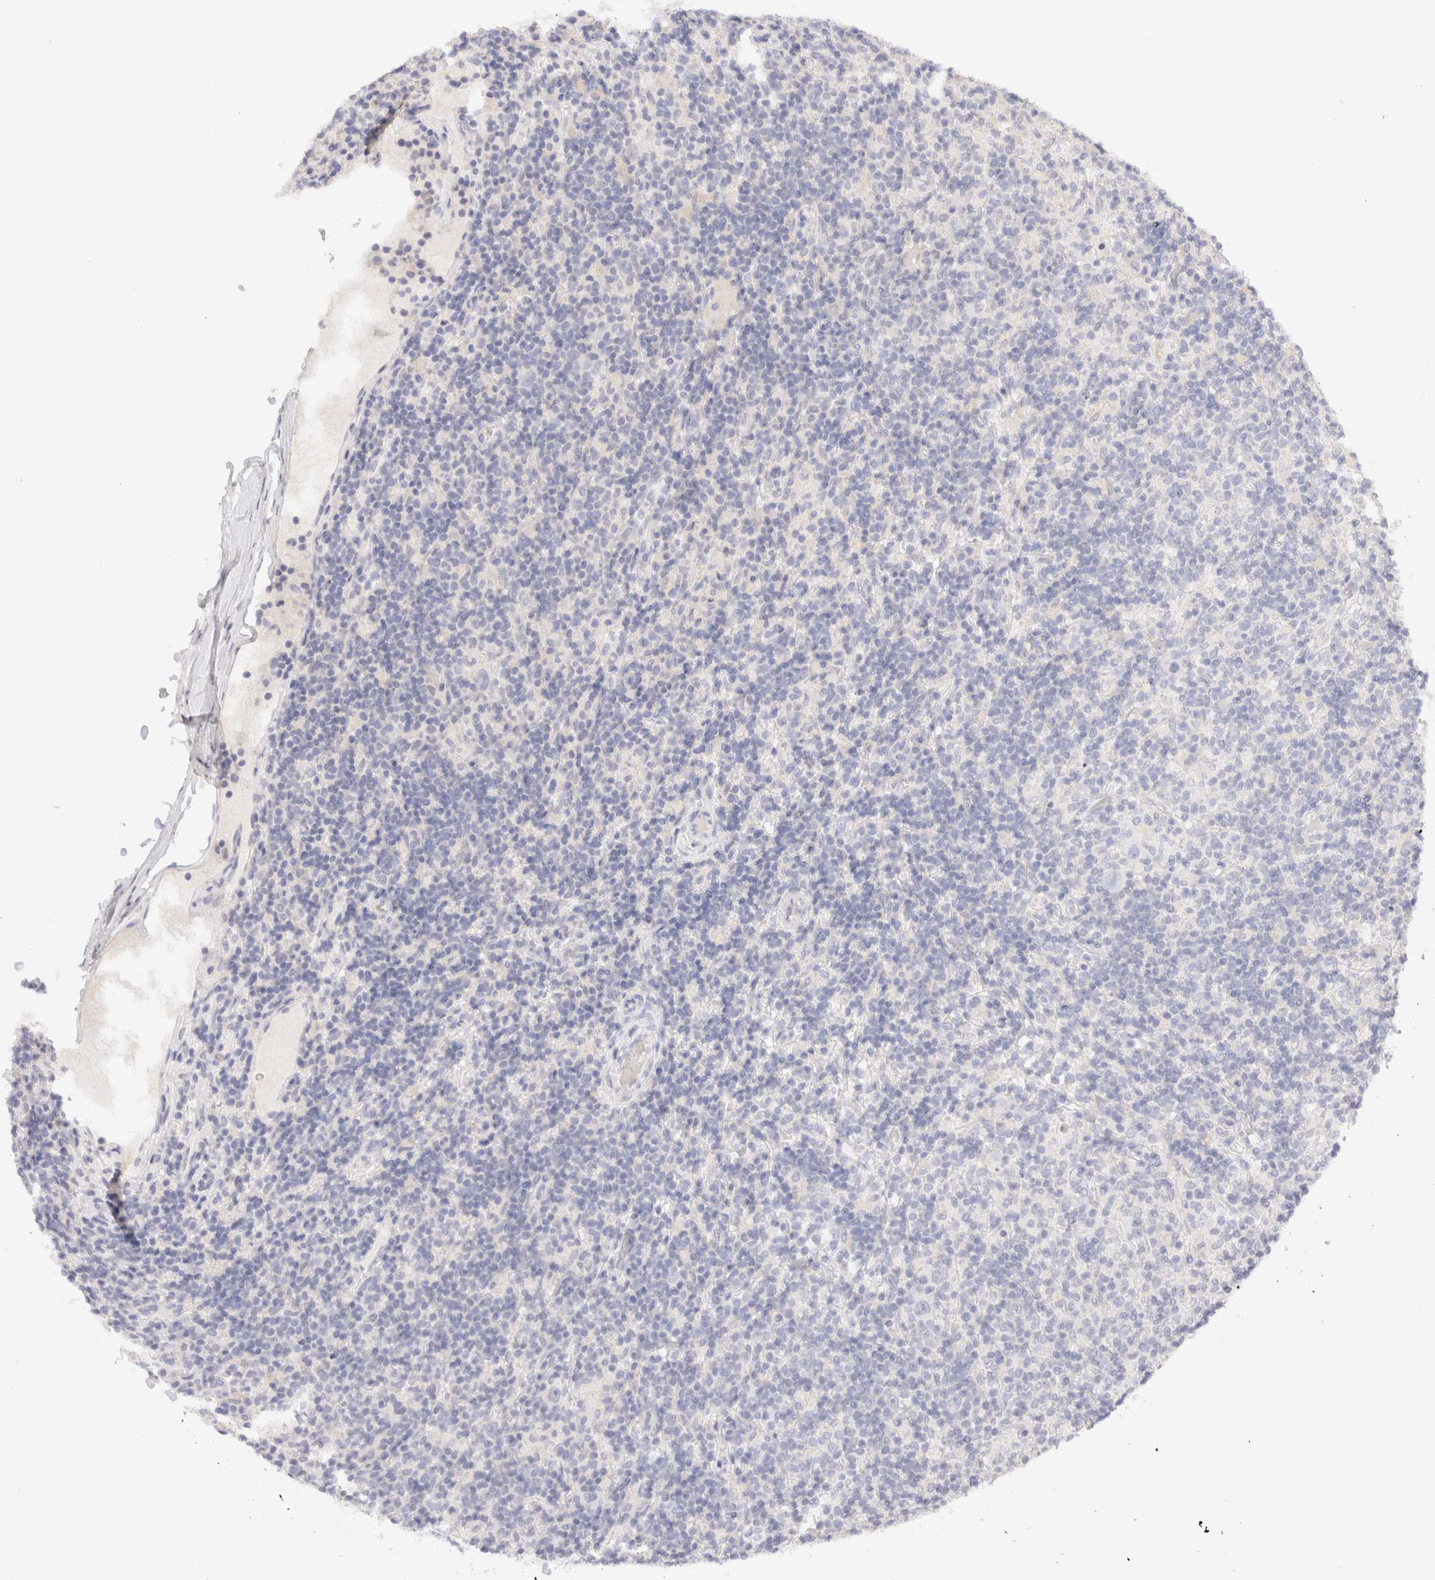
{"staining": {"intensity": "negative", "quantity": "none", "location": "none"}, "tissue": "lymphoma", "cell_type": "Tumor cells", "image_type": "cancer", "snomed": [{"axis": "morphology", "description": "Hodgkin's disease, NOS"}, {"axis": "topography", "description": "Lymph node"}], "caption": "This is an immunohistochemistry (IHC) image of human lymphoma. There is no positivity in tumor cells.", "gene": "SCGB2A2", "patient": {"sex": "male", "age": 70}}